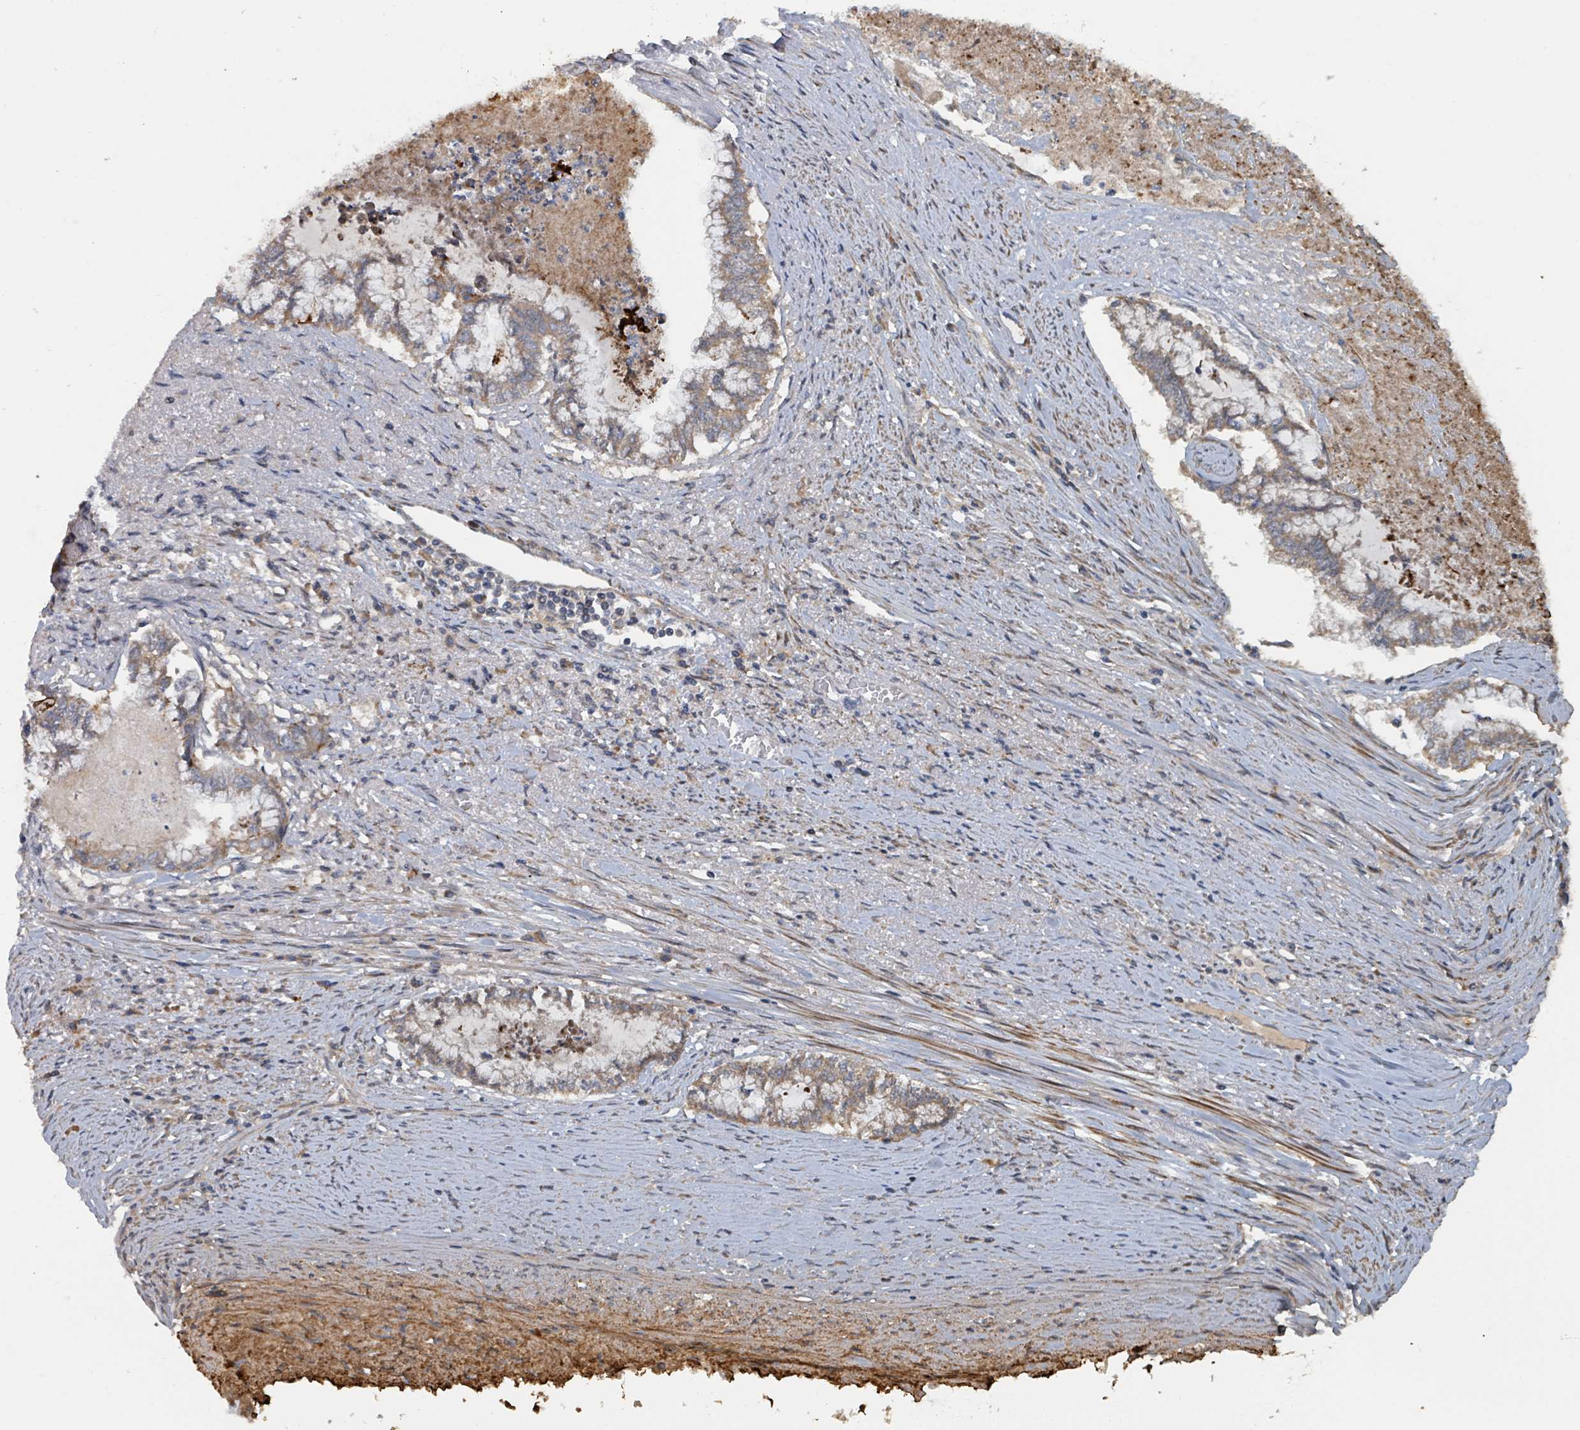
{"staining": {"intensity": "weak", "quantity": ">75%", "location": "cytoplasmic/membranous"}, "tissue": "endometrial cancer", "cell_type": "Tumor cells", "image_type": "cancer", "snomed": [{"axis": "morphology", "description": "Adenocarcinoma, NOS"}, {"axis": "topography", "description": "Endometrium"}], "caption": "Immunohistochemical staining of adenocarcinoma (endometrial) shows low levels of weak cytoplasmic/membranous expression in about >75% of tumor cells. (IHC, brightfield microscopy, high magnification).", "gene": "DPM1", "patient": {"sex": "female", "age": 79}}